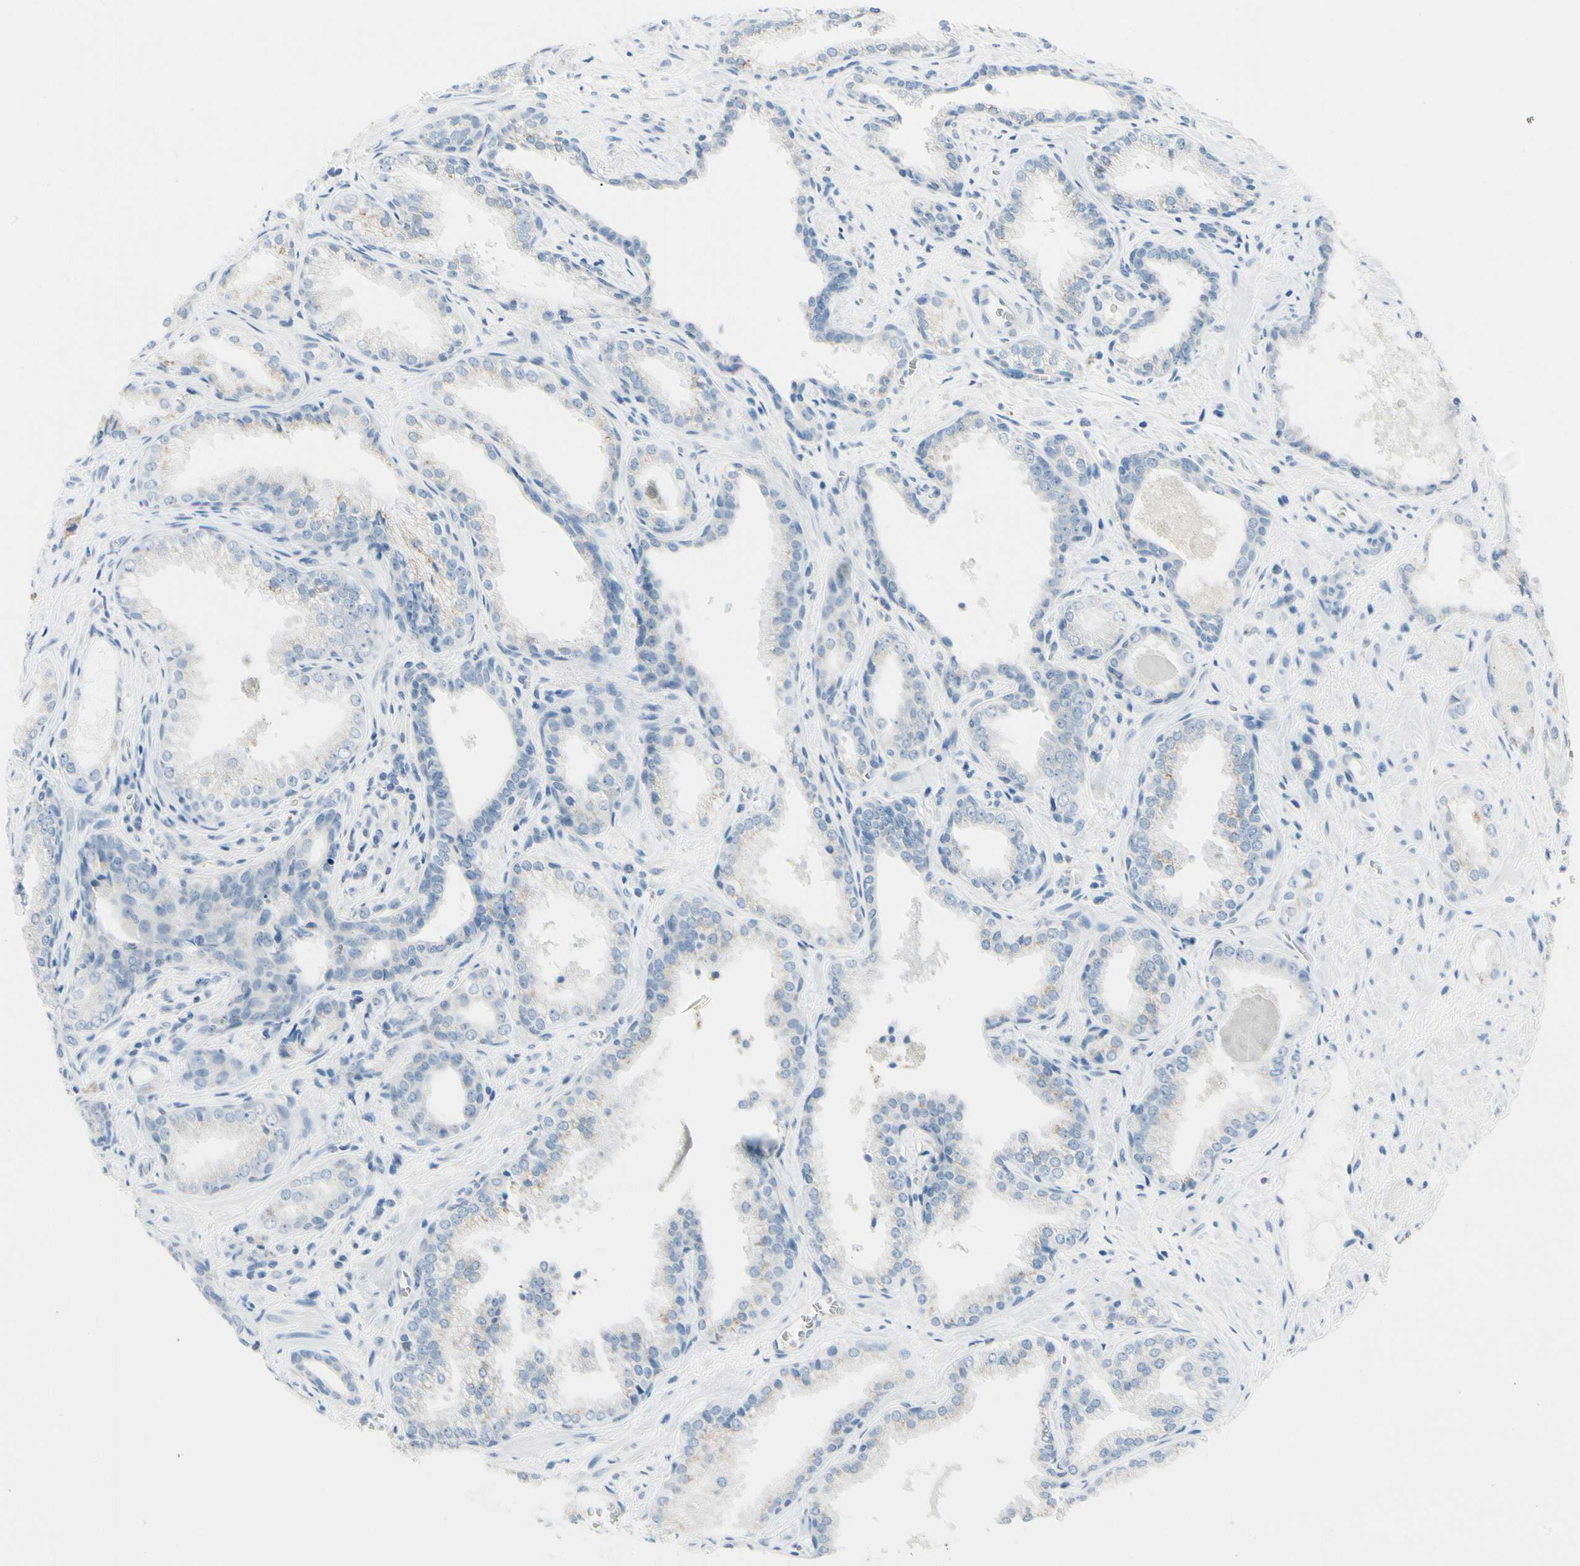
{"staining": {"intensity": "weak", "quantity": "<25%", "location": "cytoplasmic/membranous"}, "tissue": "prostate cancer", "cell_type": "Tumor cells", "image_type": "cancer", "snomed": [{"axis": "morphology", "description": "Adenocarcinoma, Low grade"}, {"axis": "topography", "description": "Prostate"}], "caption": "A micrograph of prostate cancer (adenocarcinoma (low-grade)) stained for a protein shows no brown staining in tumor cells.", "gene": "ABCA3", "patient": {"sex": "male", "age": 60}}